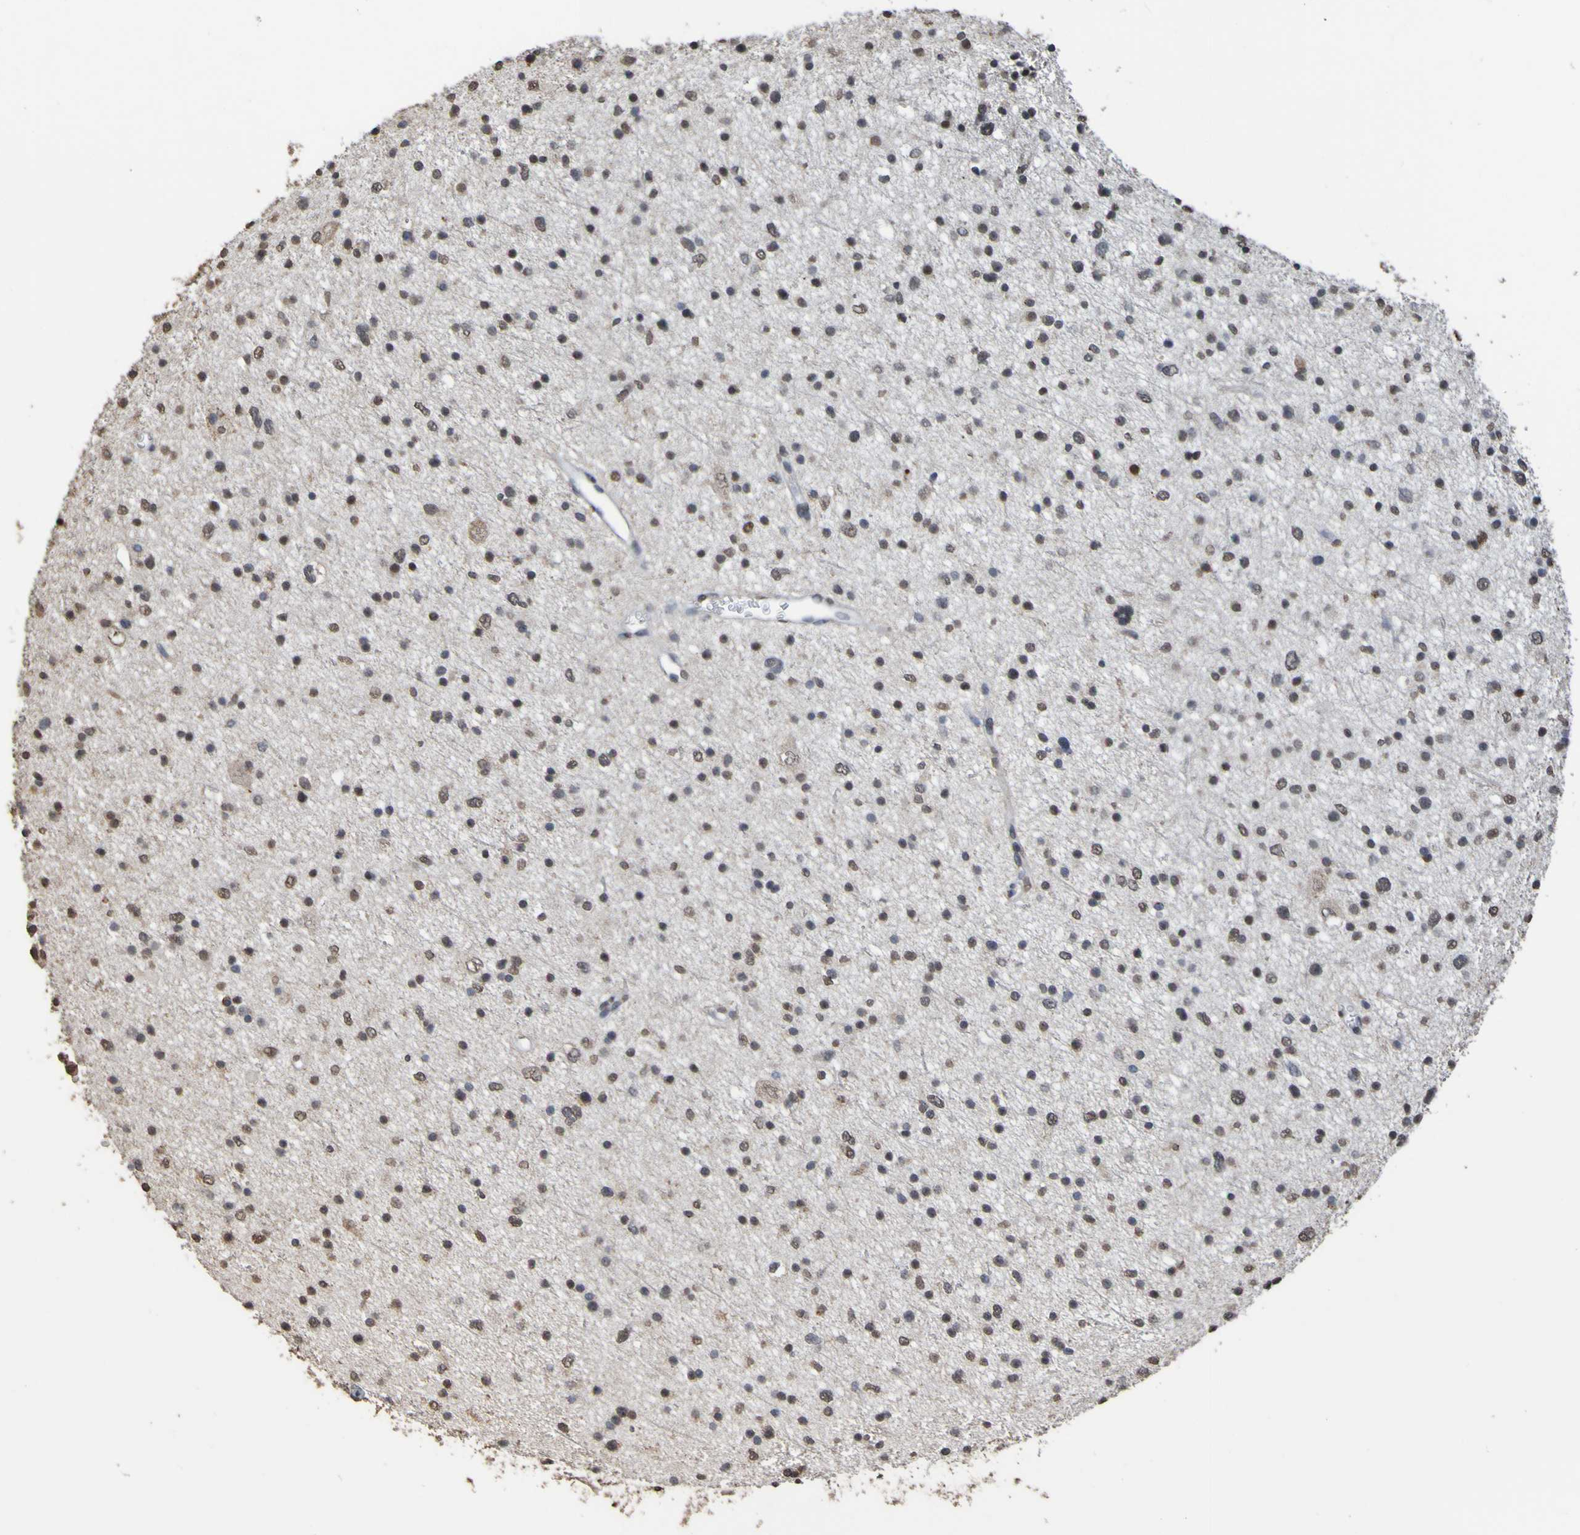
{"staining": {"intensity": "moderate", "quantity": ">75%", "location": "nuclear"}, "tissue": "glioma", "cell_type": "Tumor cells", "image_type": "cancer", "snomed": [{"axis": "morphology", "description": "Glioma, malignant, Low grade"}, {"axis": "topography", "description": "Brain"}], "caption": "Glioma stained with a protein marker displays moderate staining in tumor cells.", "gene": "ALKBH2", "patient": {"sex": "female", "age": 37}}